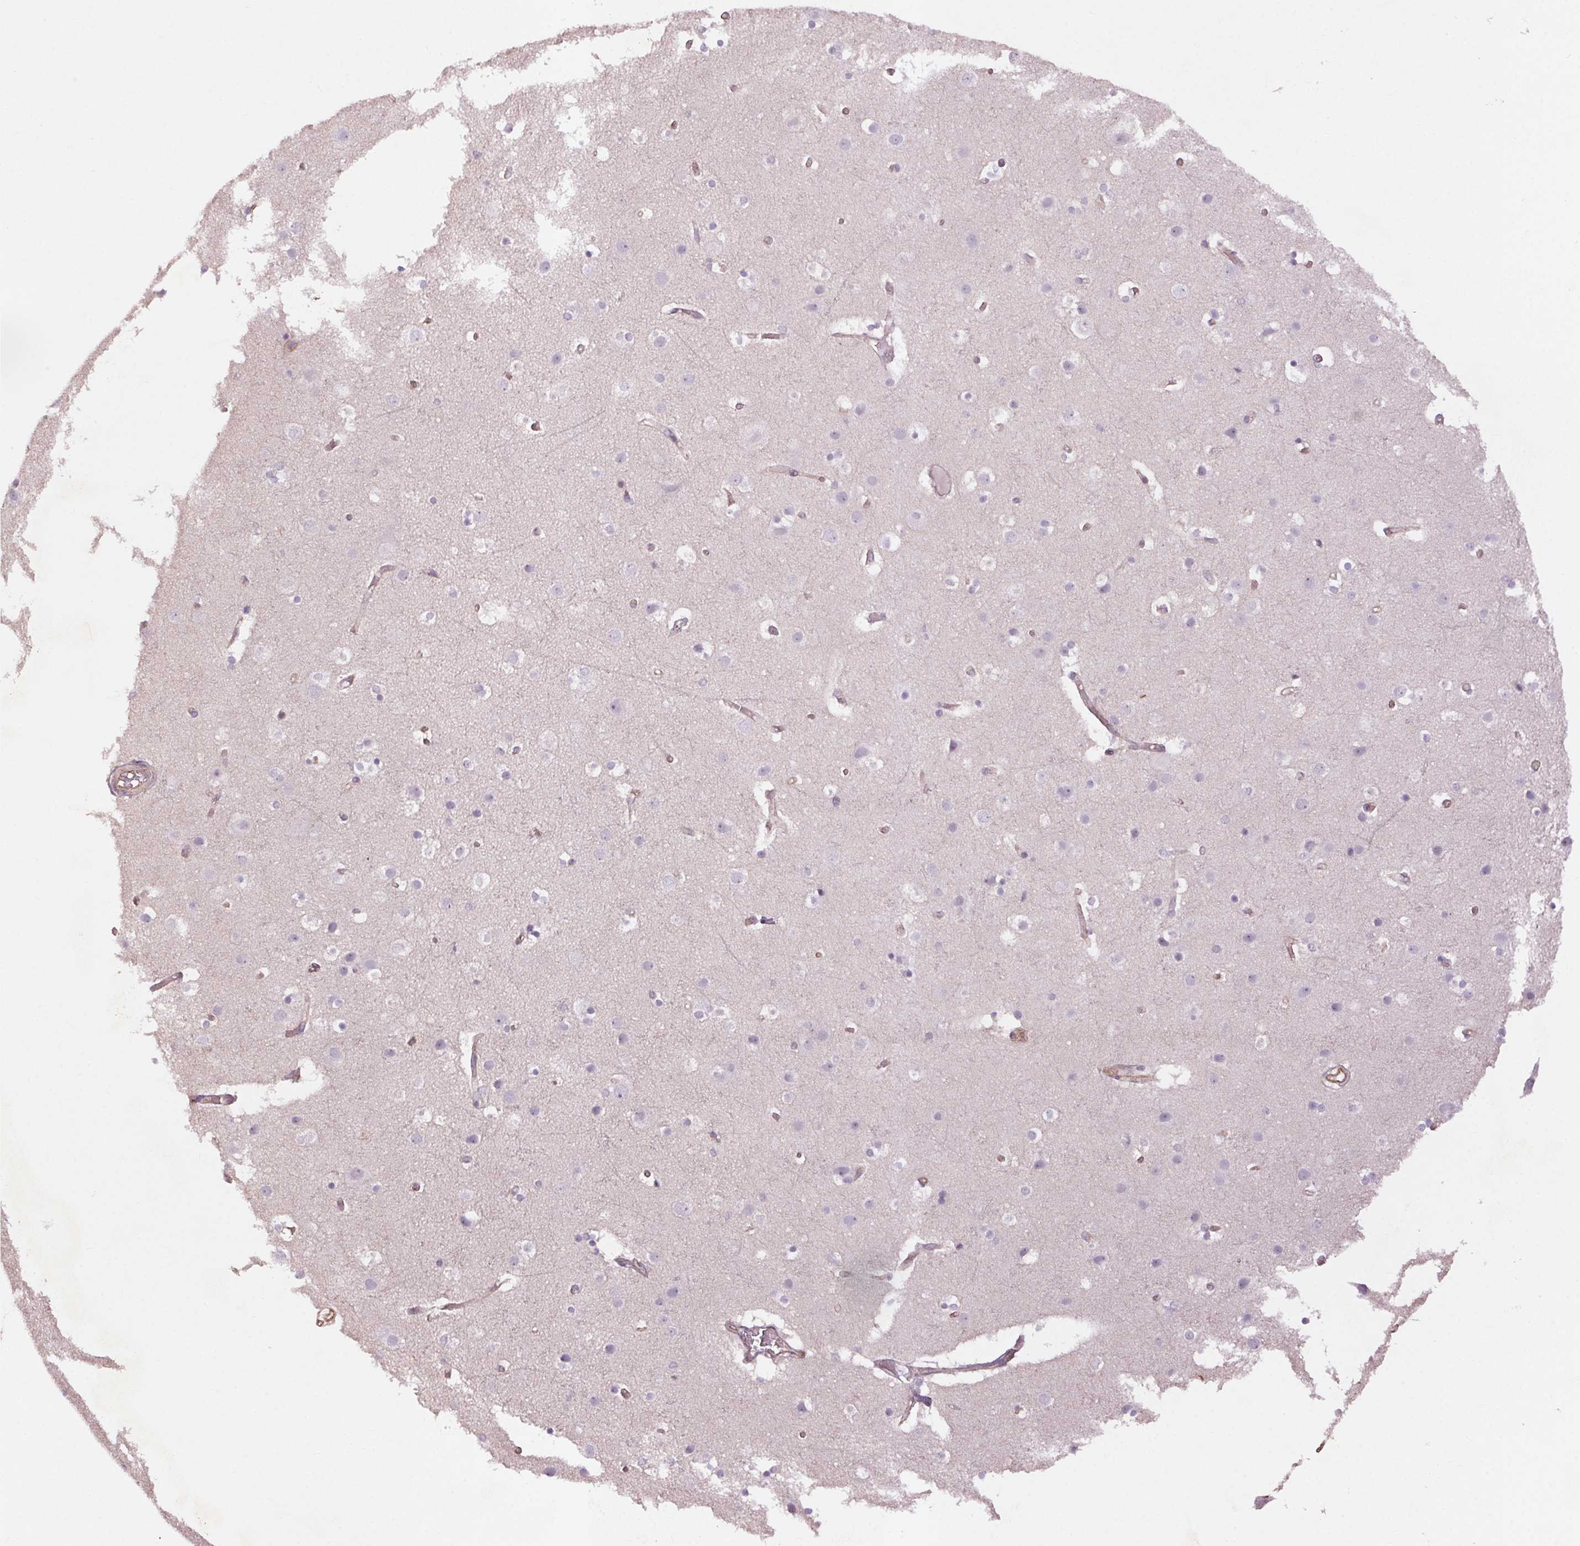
{"staining": {"intensity": "weak", "quantity": "25%-75%", "location": "cytoplasmic/membranous"}, "tissue": "cerebral cortex", "cell_type": "Endothelial cells", "image_type": "normal", "snomed": [{"axis": "morphology", "description": "Normal tissue, NOS"}, {"axis": "topography", "description": "Cerebral cortex"}], "caption": "Human cerebral cortex stained with a brown dye demonstrates weak cytoplasmic/membranous positive expression in approximately 25%-75% of endothelial cells.", "gene": "CCSER1", "patient": {"sex": "female", "age": 52}}